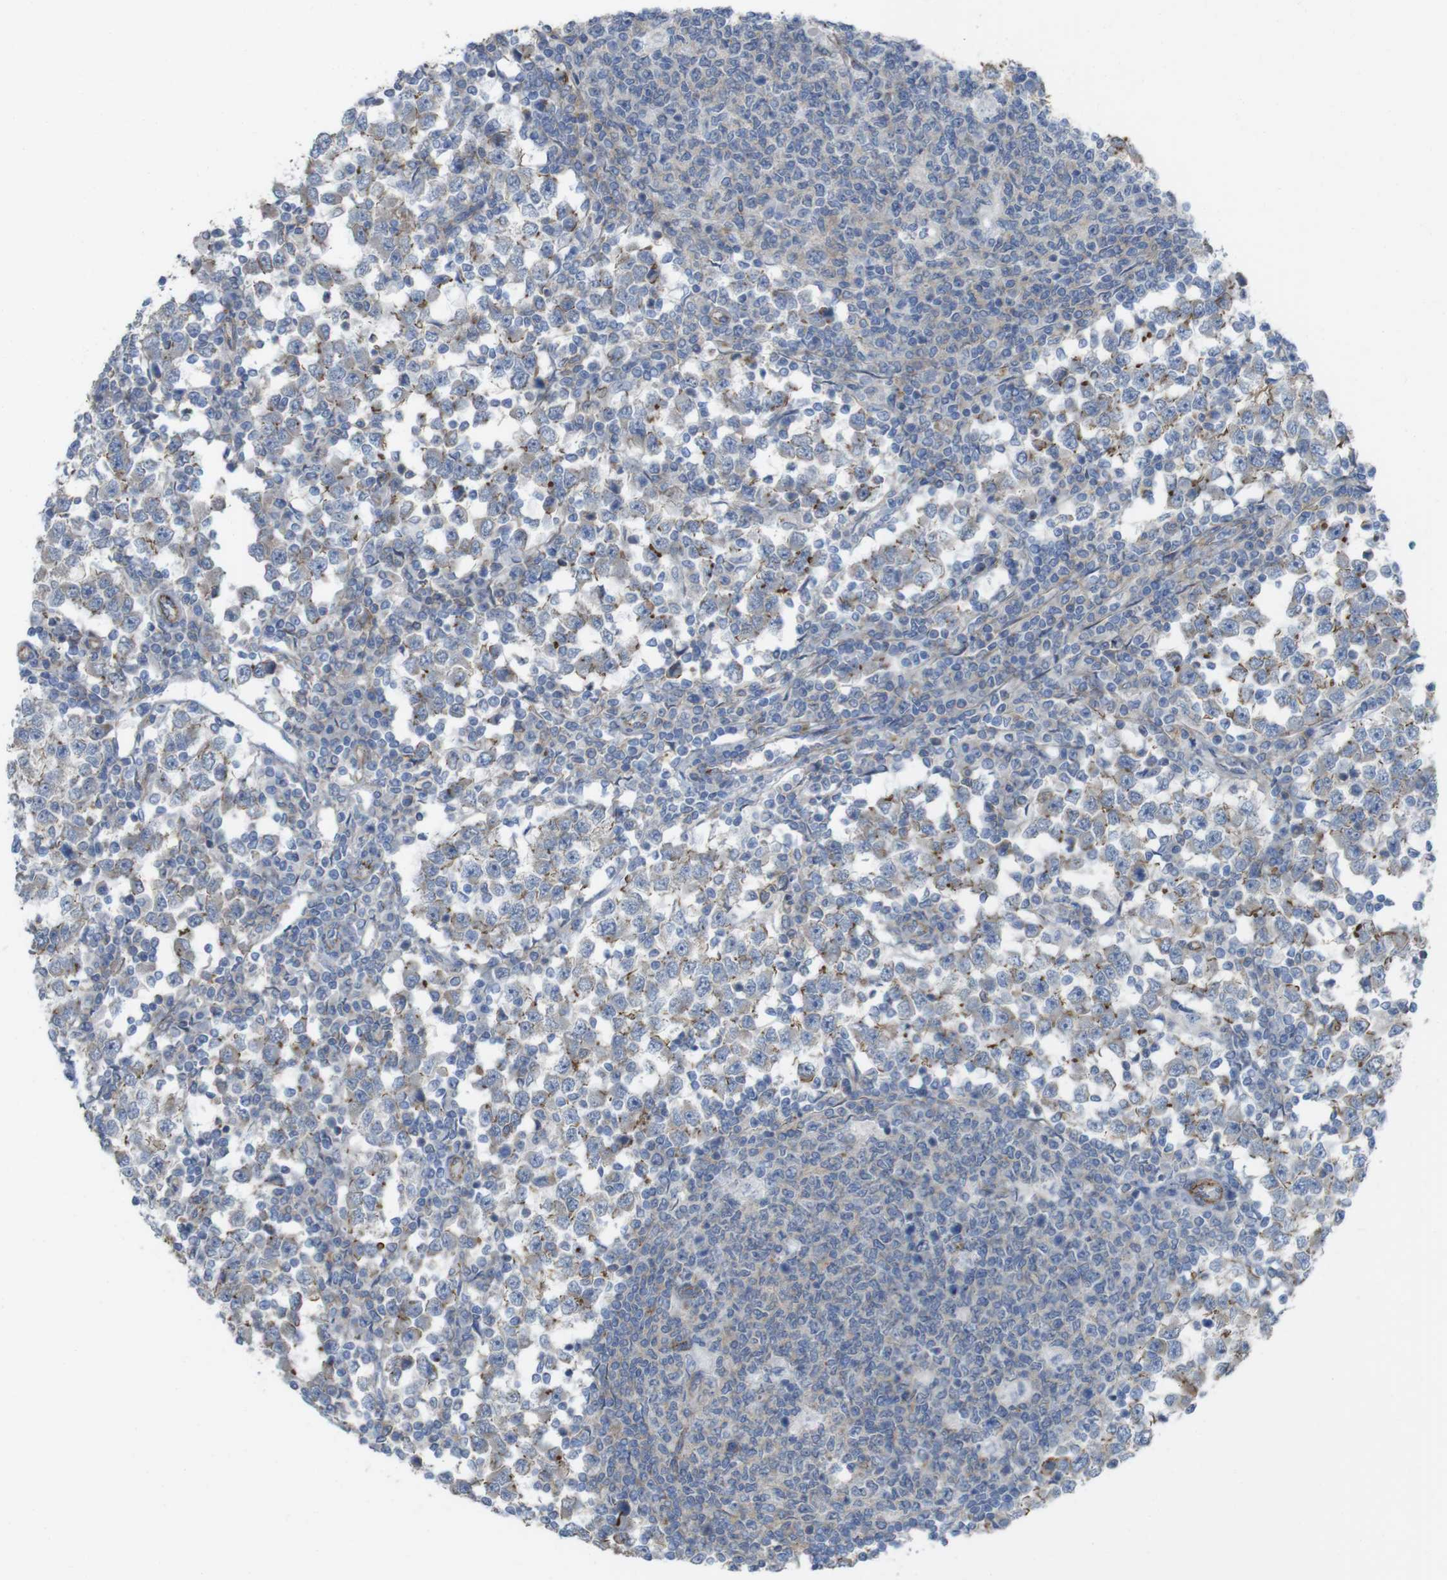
{"staining": {"intensity": "weak", "quantity": "25%-75%", "location": "cytoplasmic/membranous"}, "tissue": "testis cancer", "cell_type": "Tumor cells", "image_type": "cancer", "snomed": [{"axis": "morphology", "description": "Seminoma, NOS"}, {"axis": "topography", "description": "Testis"}], "caption": "Immunohistochemical staining of seminoma (testis) demonstrates low levels of weak cytoplasmic/membranous expression in about 25%-75% of tumor cells.", "gene": "PREX2", "patient": {"sex": "male", "age": 65}}